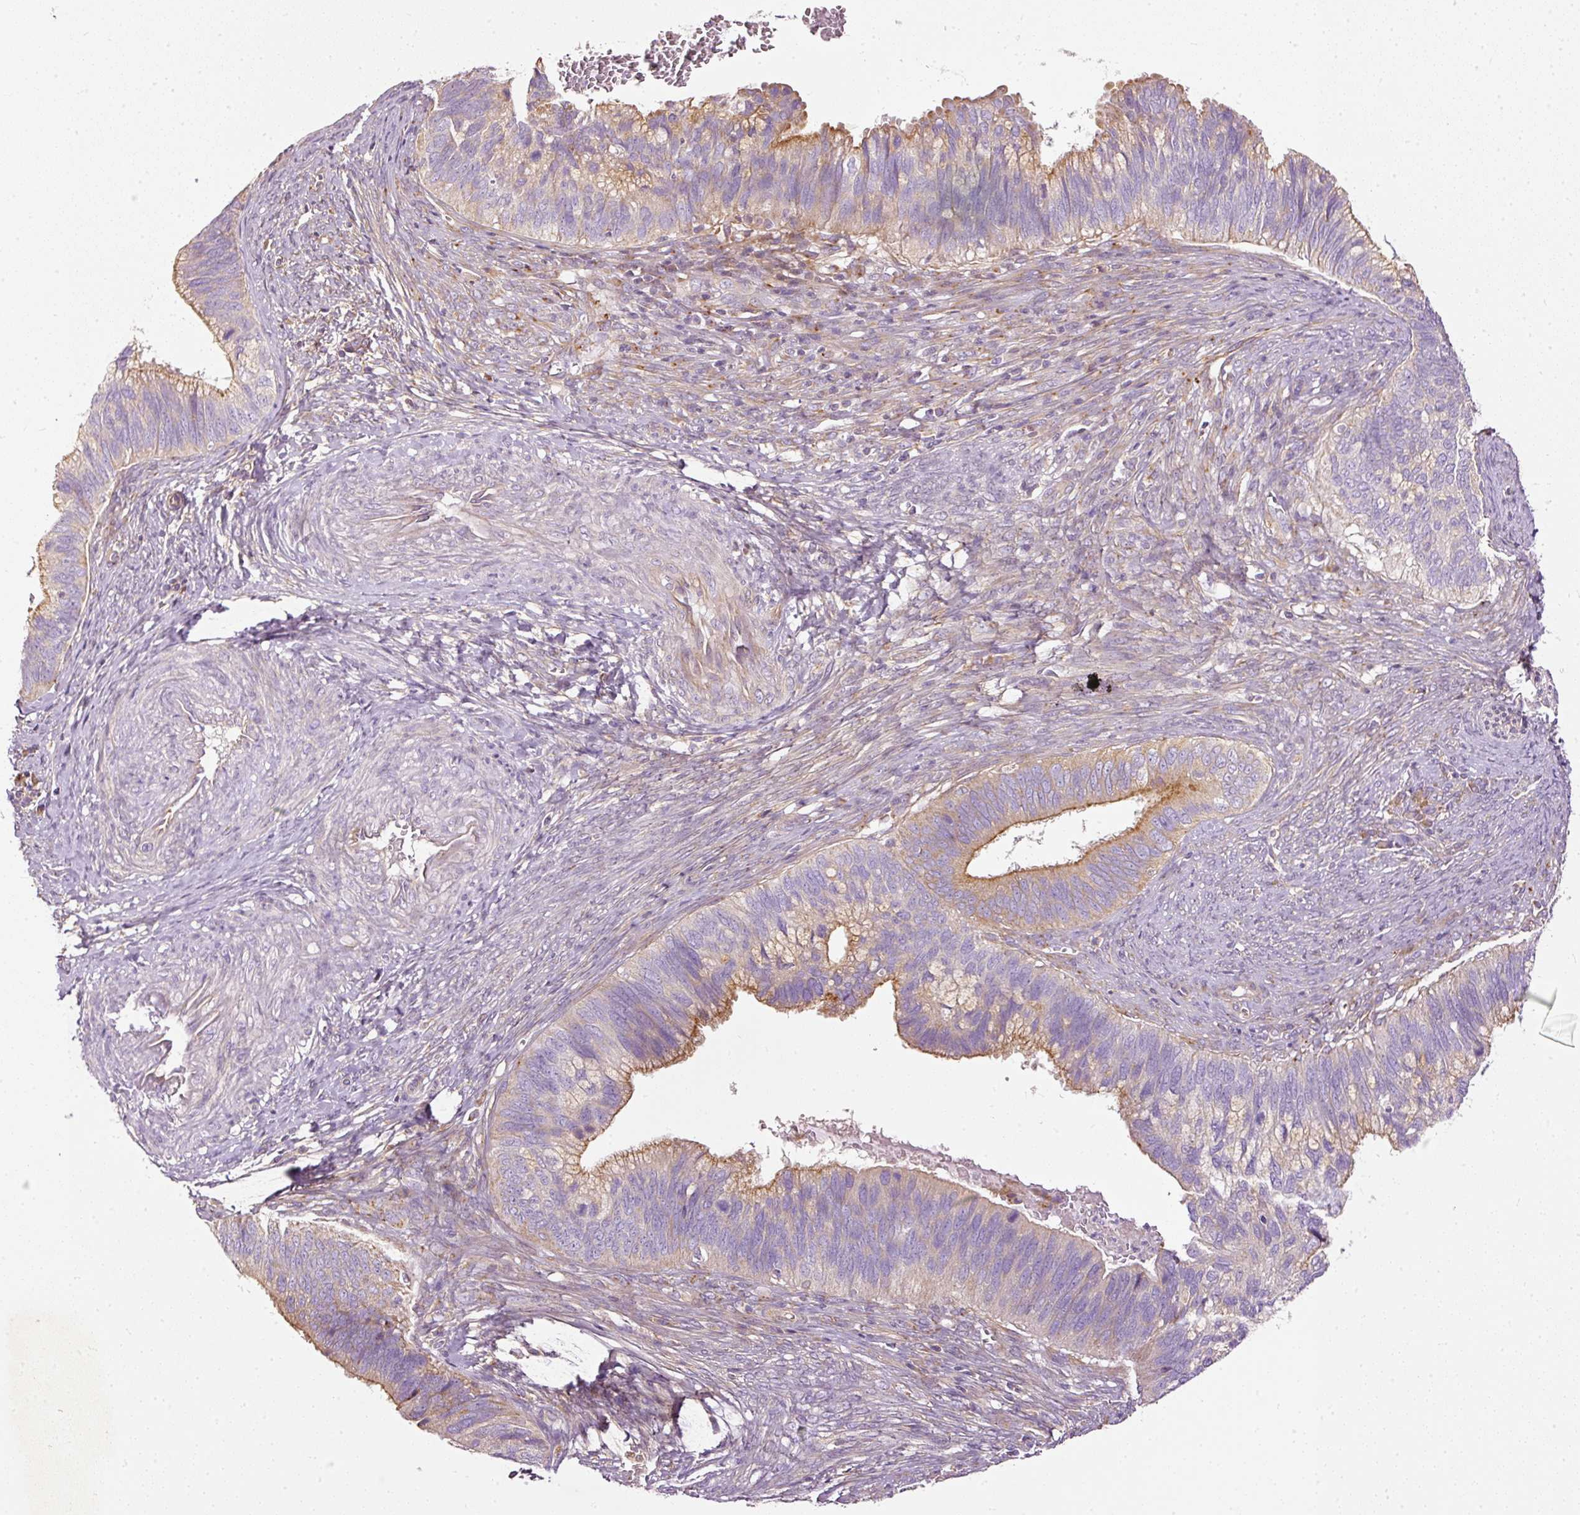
{"staining": {"intensity": "moderate", "quantity": "25%-75%", "location": "cytoplasmic/membranous"}, "tissue": "cervical cancer", "cell_type": "Tumor cells", "image_type": "cancer", "snomed": [{"axis": "morphology", "description": "Adenocarcinoma, NOS"}, {"axis": "topography", "description": "Cervix"}], "caption": "Immunohistochemical staining of human cervical adenocarcinoma demonstrates moderate cytoplasmic/membranous protein staining in approximately 25%-75% of tumor cells.", "gene": "PAQR9", "patient": {"sex": "female", "age": 42}}